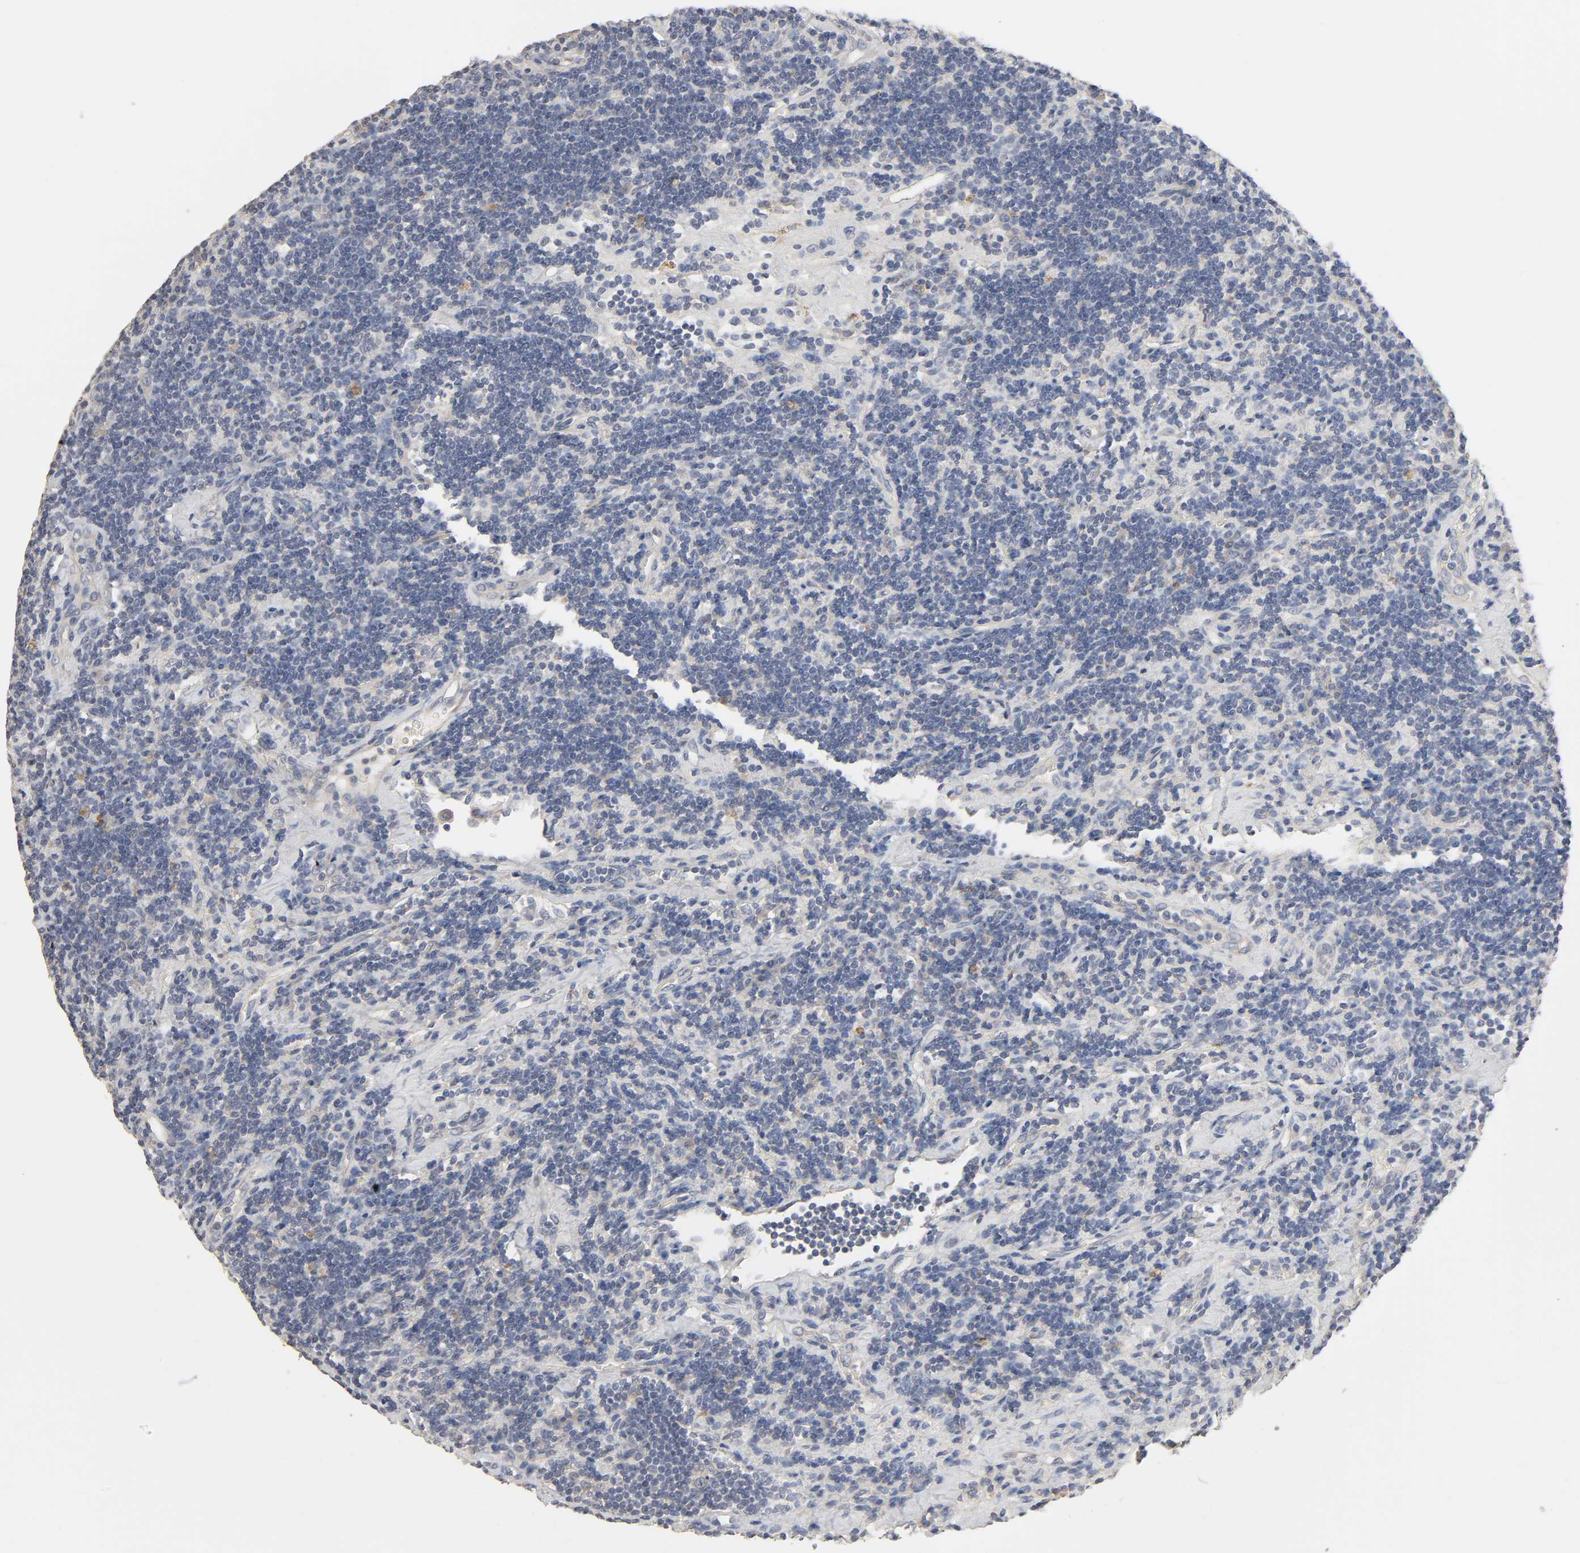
{"staining": {"intensity": "negative", "quantity": "none", "location": "none"}, "tissue": "lymphoma", "cell_type": "Tumor cells", "image_type": "cancer", "snomed": [{"axis": "morphology", "description": "Malignant lymphoma, non-Hodgkin's type, Low grade"}, {"axis": "topography", "description": "Lymph node"}], "caption": "Tumor cells show no significant positivity in malignant lymphoma, non-Hodgkin's type (low-grade).", "gene": "SLC10A2", "patient": {"sex": "male", "age": 70}}